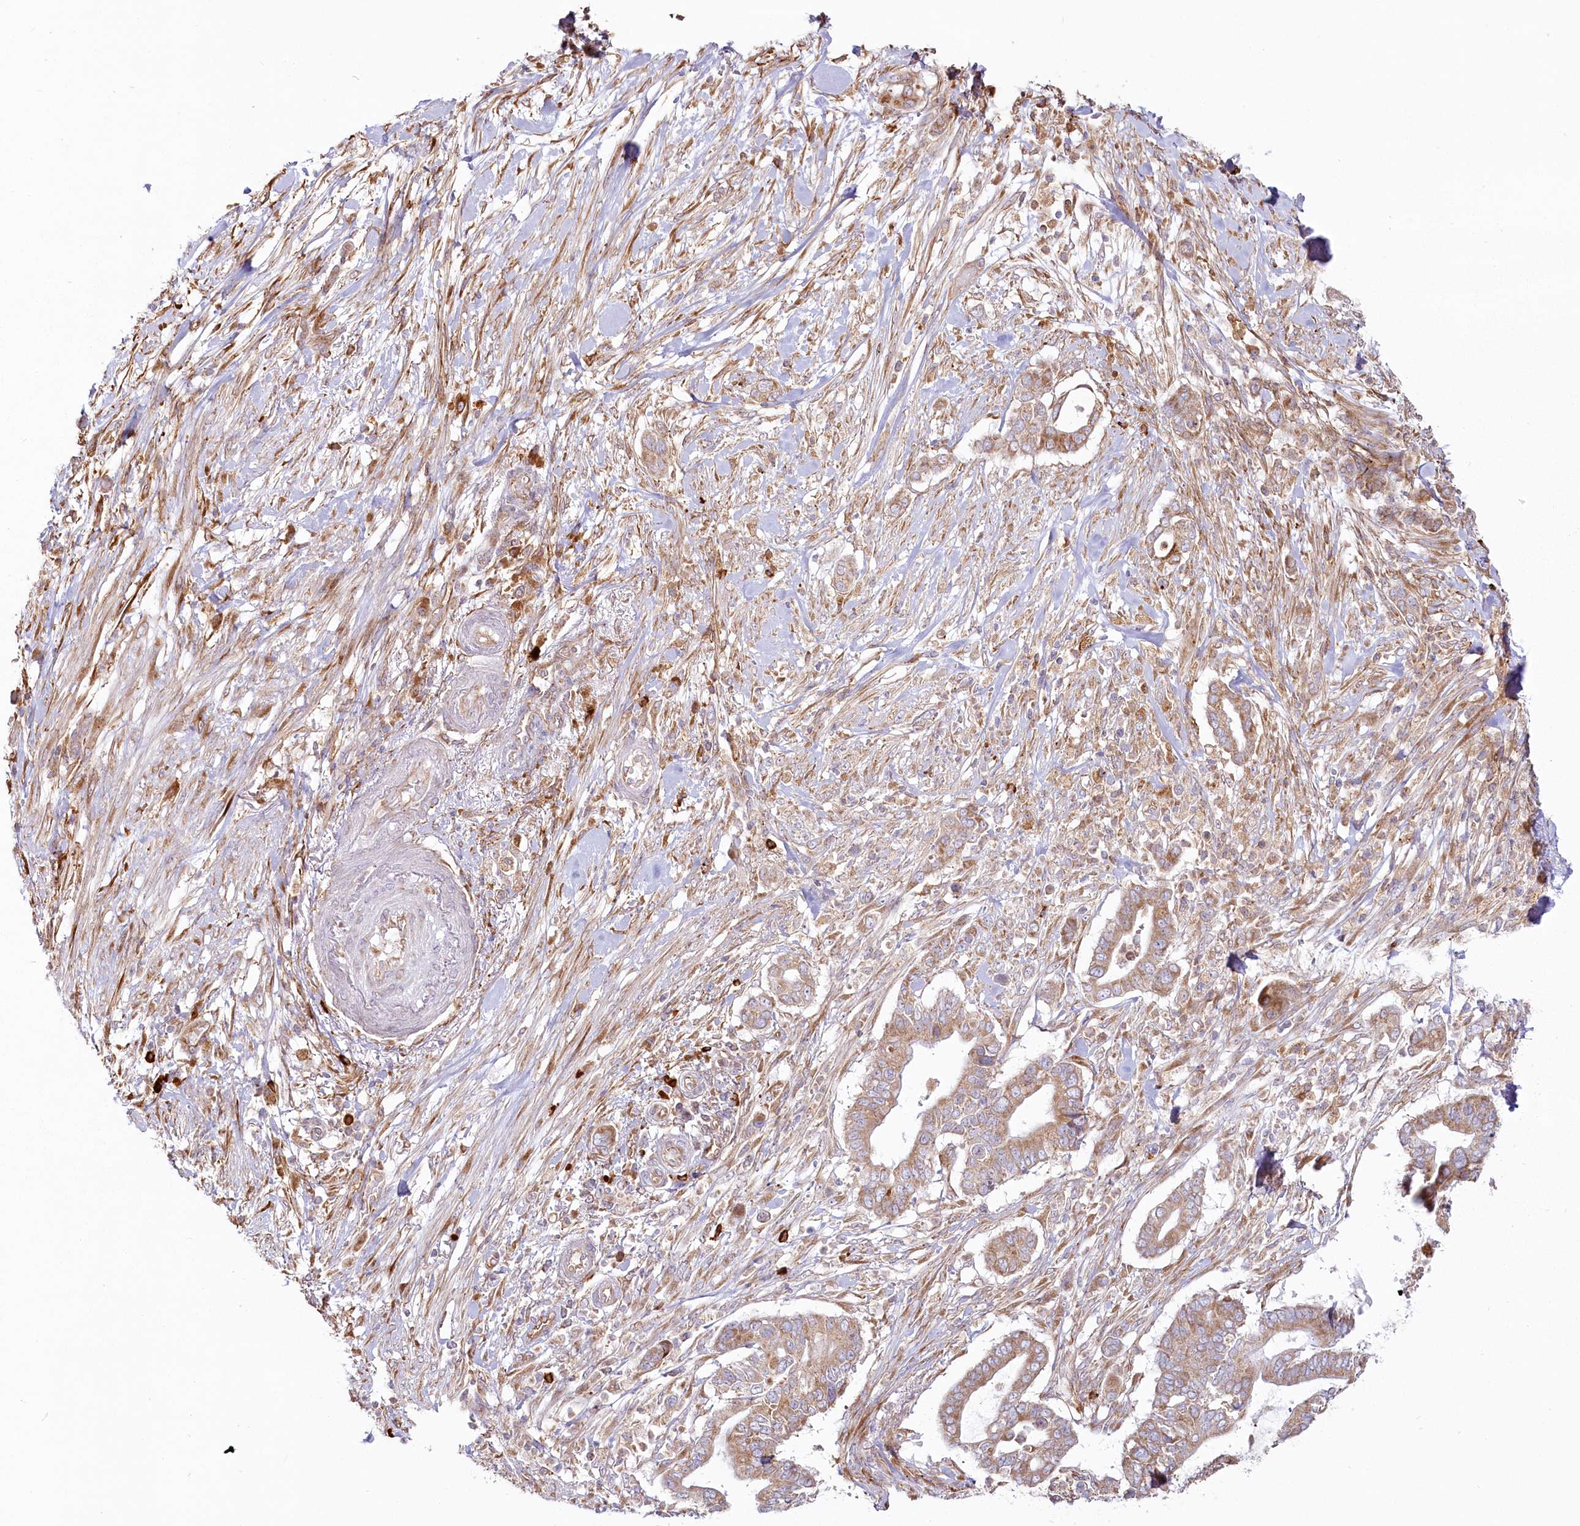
{"staining": {"intensity": "moderate", "quantity": ">75%", "location": "cytoplasmic/membranous"}, "tissue": "pancreatic cancer", "cell_type": "Tumor cells", "image_type": "cancer", "snomed": [{"axis": "morphology", "description": "Adenocarcinoma, NOS"}, {"axis": "topography", "description": "Pancreas"}], "caption": "This is an image of IHC staining of pancreatic adenocarcinoma, which shows moderate expression in the cytoplasmic/membranous of tumor cells.", "gene": "HARS2", "patient": {"sex": "male", "age": 68}}